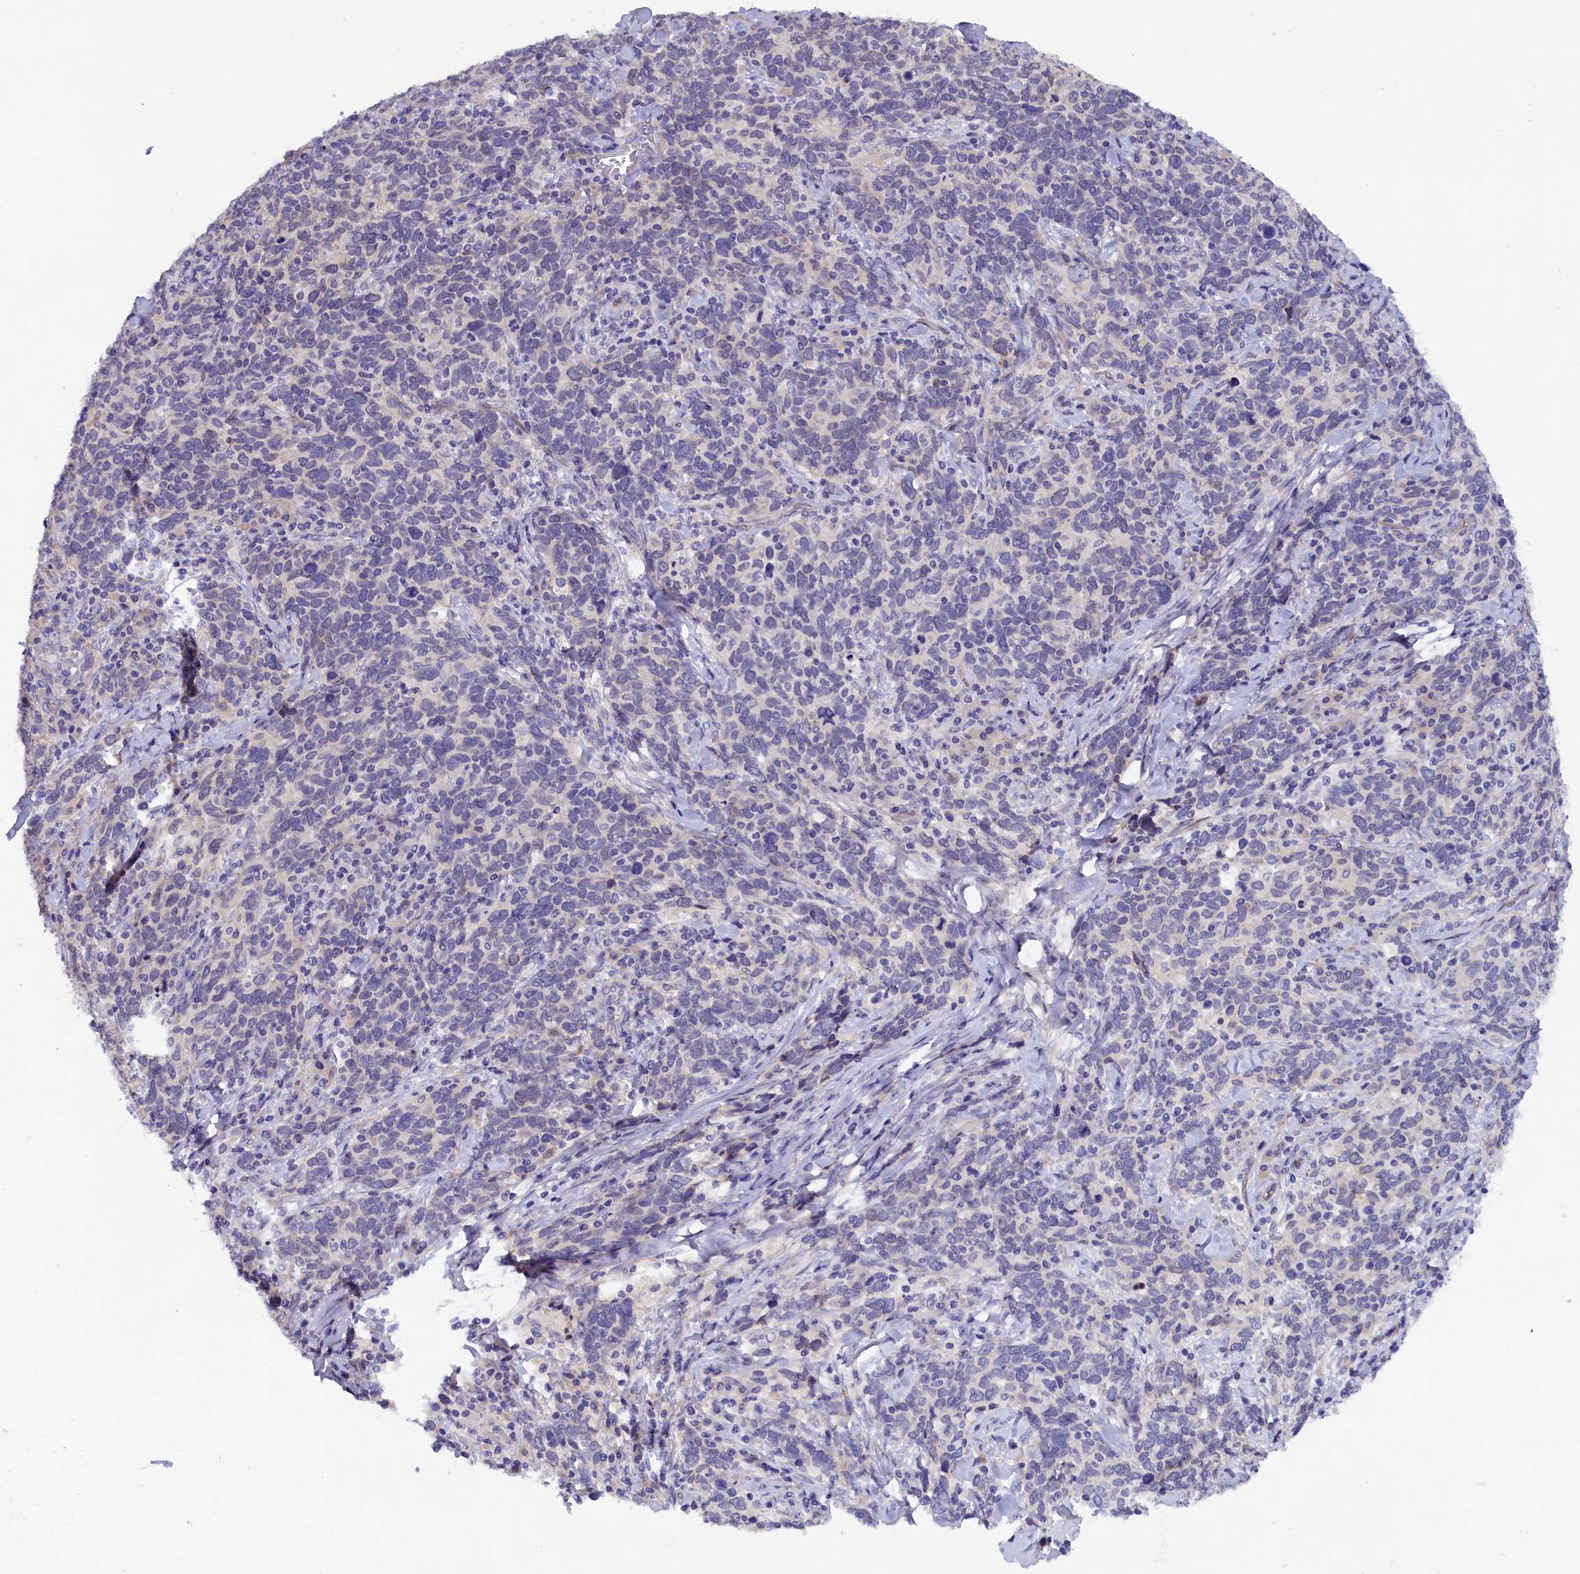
{"staining": {"intensity": "negative", "quantity": "none", "location": "none"}, "tissue": "cervical cancer", "cell_type": "Tumor cells", "image_type": "cancer", "snomed": [{"axis": "morphology", "description": "Squamous cell carcinoma, NOS"}, {"axis": "topography", "description": "Cervix"}], "caption": "Tumor cells show no significant protein expression in cervical cancer (squamous cell carcinoma).", "gene": "ZSWIM4", "patient": {"sex": "female", "age": 41}}